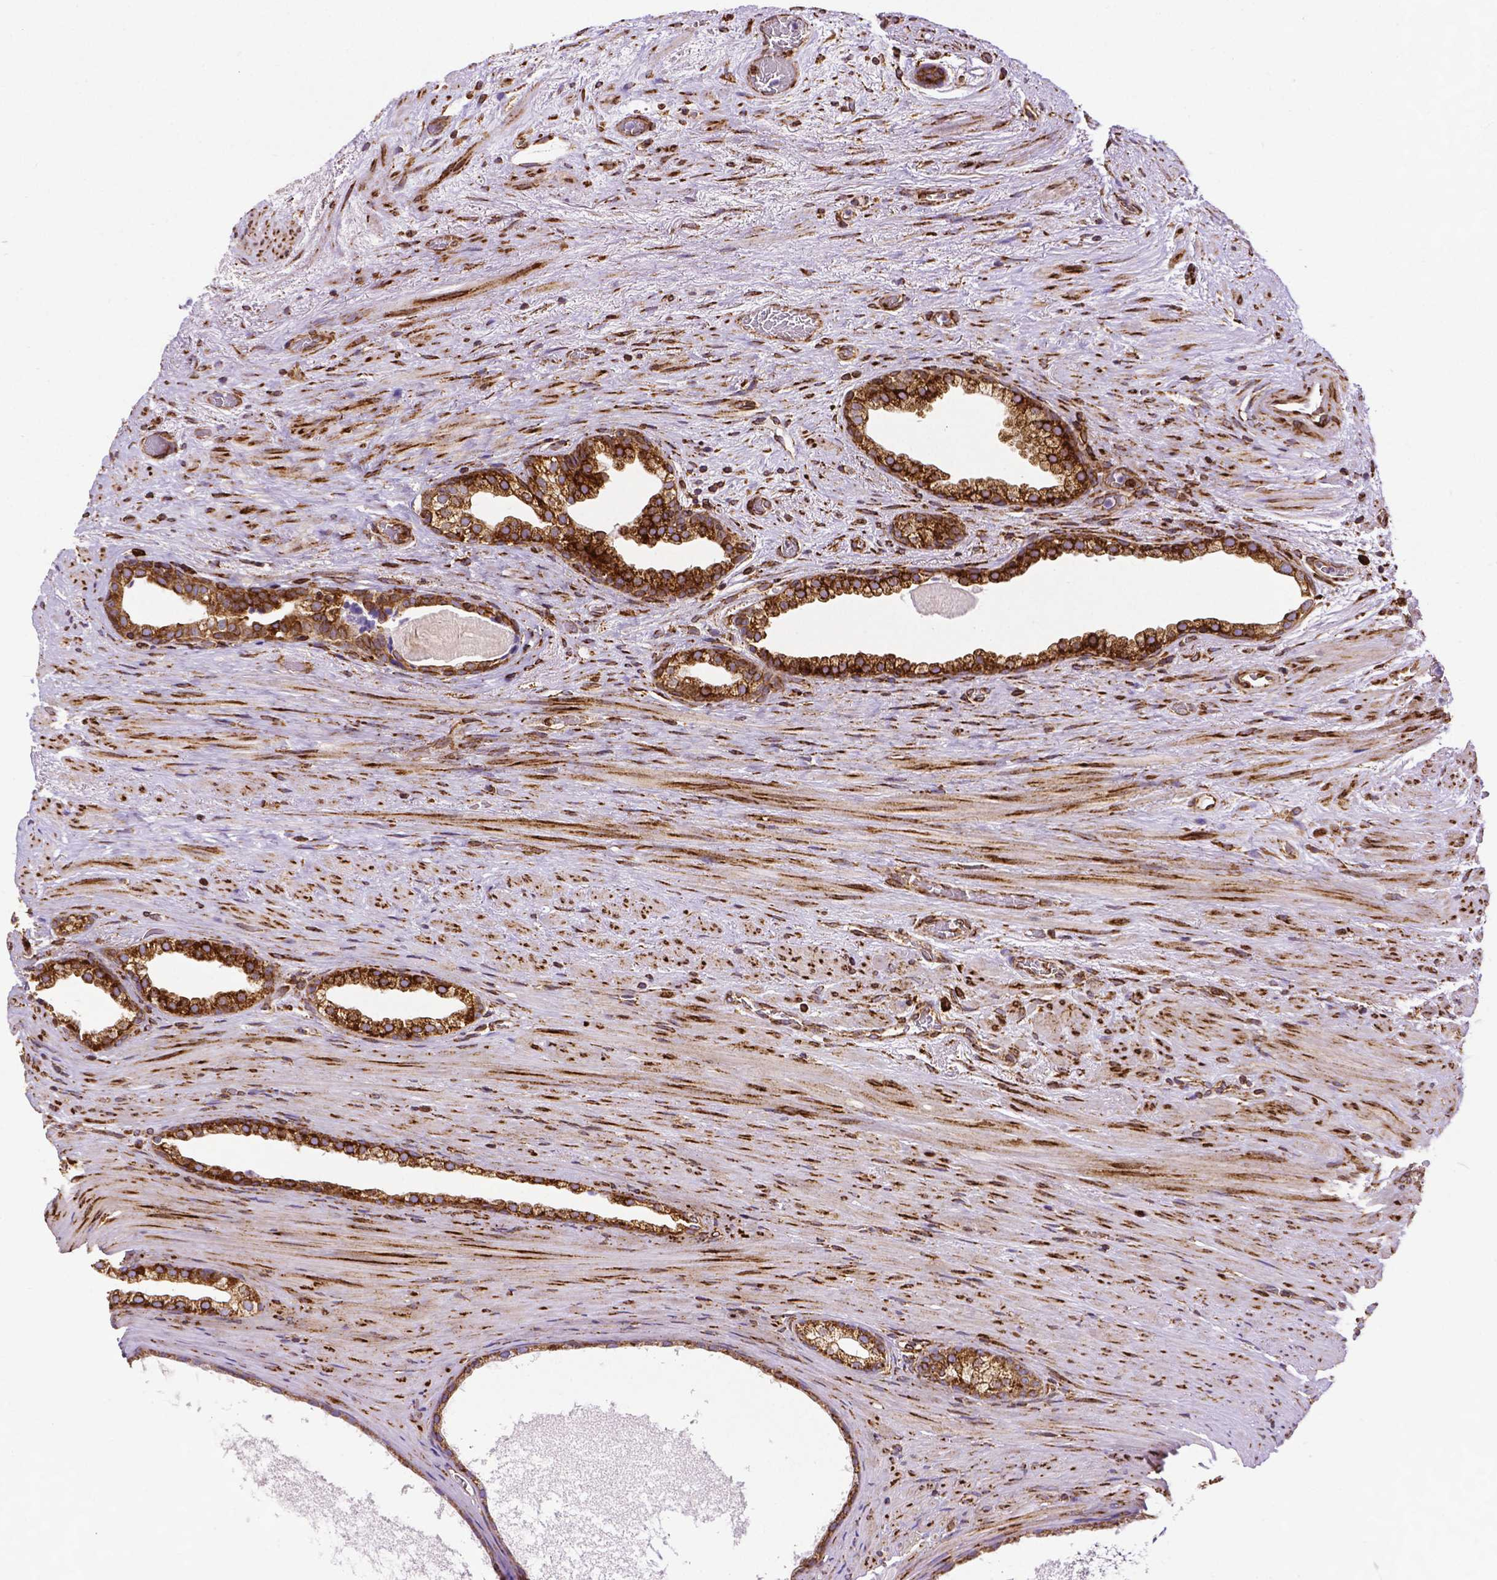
{"staining": {"intensity": "strong", "quantity": ">75%", "location": "cytoplasmic/membranous"}, "tissue": "prostate cancer", "cell_type": "Tumor cells", "image_type": "cancer", "snomed": [{"axis": "morphology", "description": "Adenocarcinoma, High grade"}, {"axis": "topography", "description": "Prostate"}], "caption": "Protein expression analysis of human prostate high-grade adenocarcinoma reveals strong cytoplasmic/membranous staining in approximately >75% of tumor cells.", "gene": "MTDH", "patient": {"sex": "male", "age": 65}}